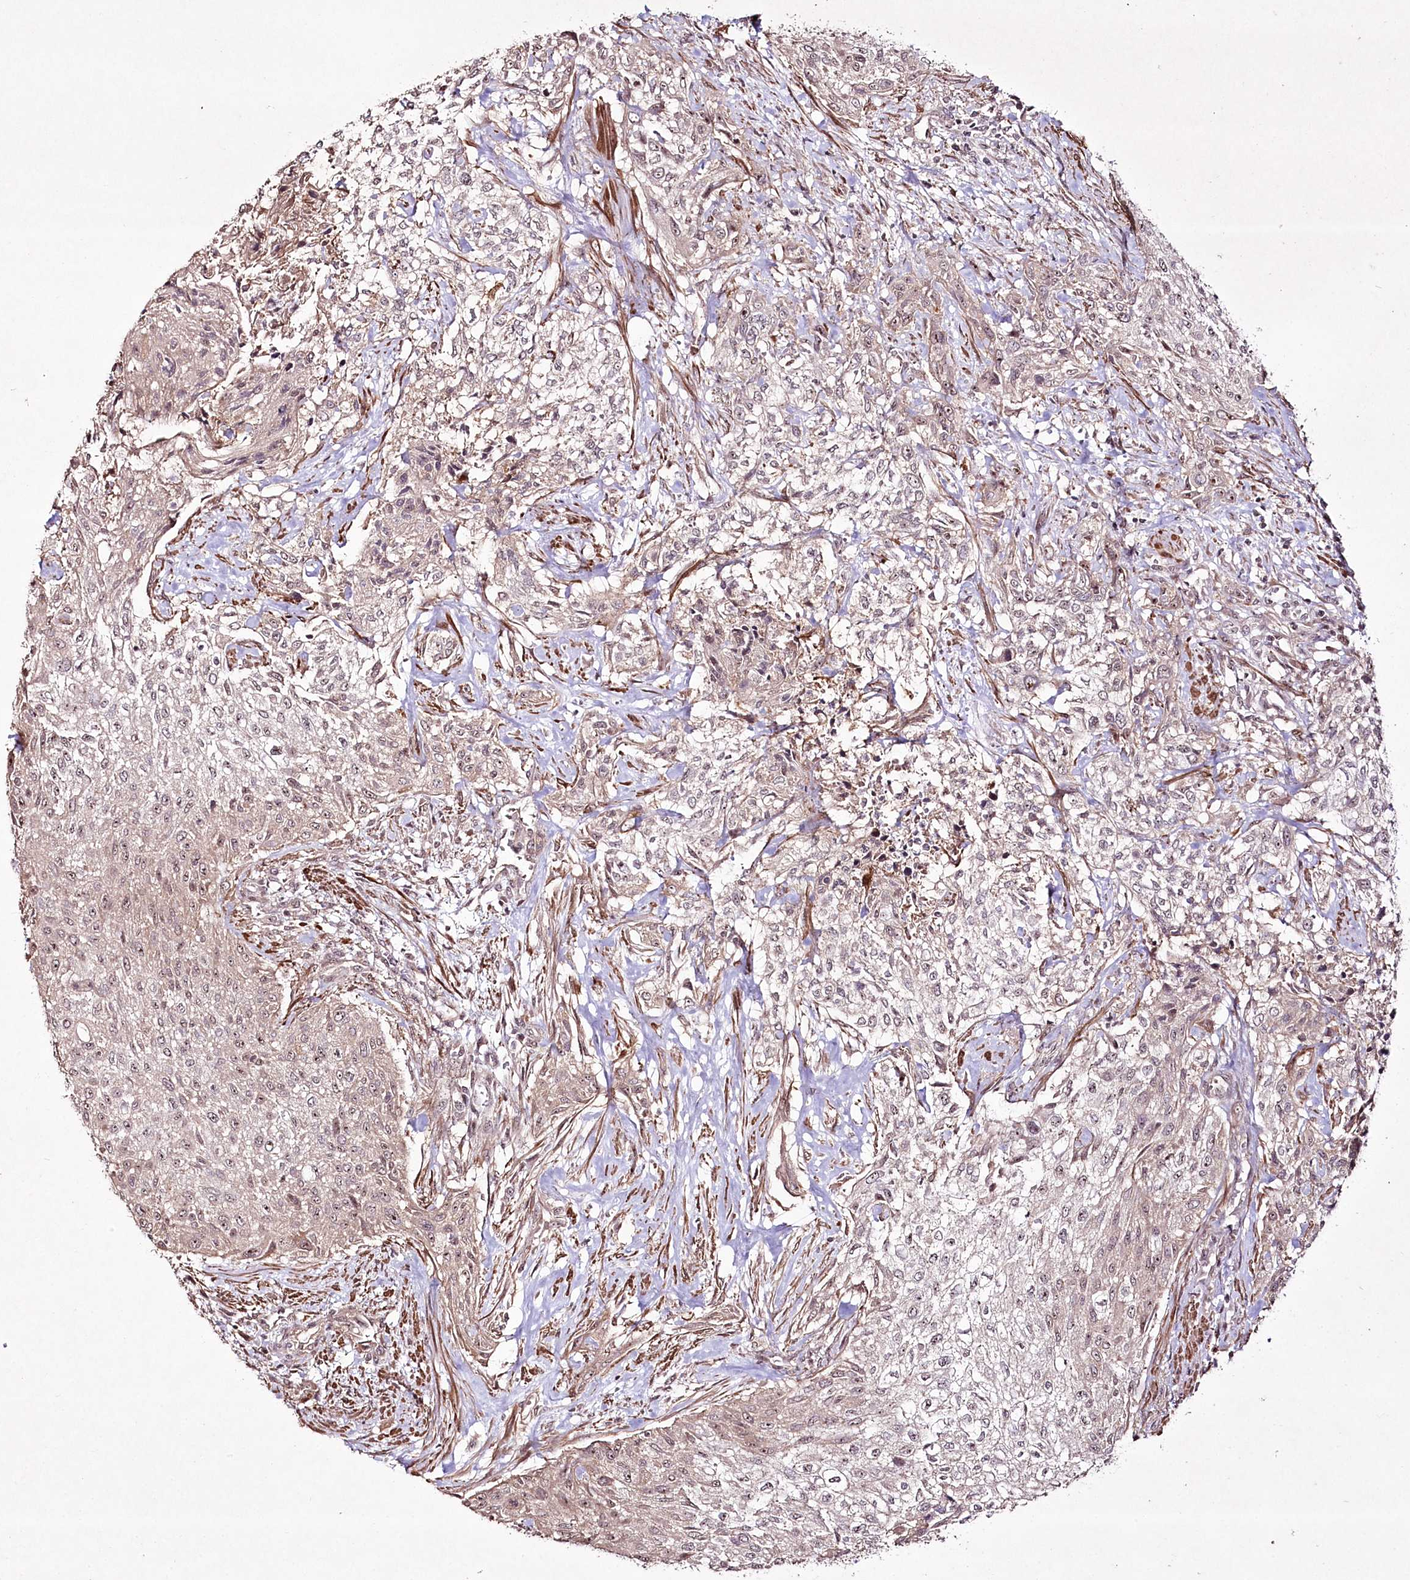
{"staining": {"intensity": "weak", "quantity": "<25%", "location": "nuclear"}, "tissue": "urothelial cancer", "cell_type": "Tumor cells", "image_type": "cancer", "snomed": [{"axis": "morphology", "description": "Normal tissue, NOS"}, {"axis": "morphology", "description": "Urothelial carcinoma, NOS"}, {"axis": "topography", "description": "Urinary bladder"}, {"axis": "topography", "description": "Peripheral nerve tissue"}], "caption": "Immunohistochemistry of human transitional cell carcinoma demonstrates no staining in tumor cells.", "gene": "CCDC59", "patient": {"sex": "male", "age": 35}}